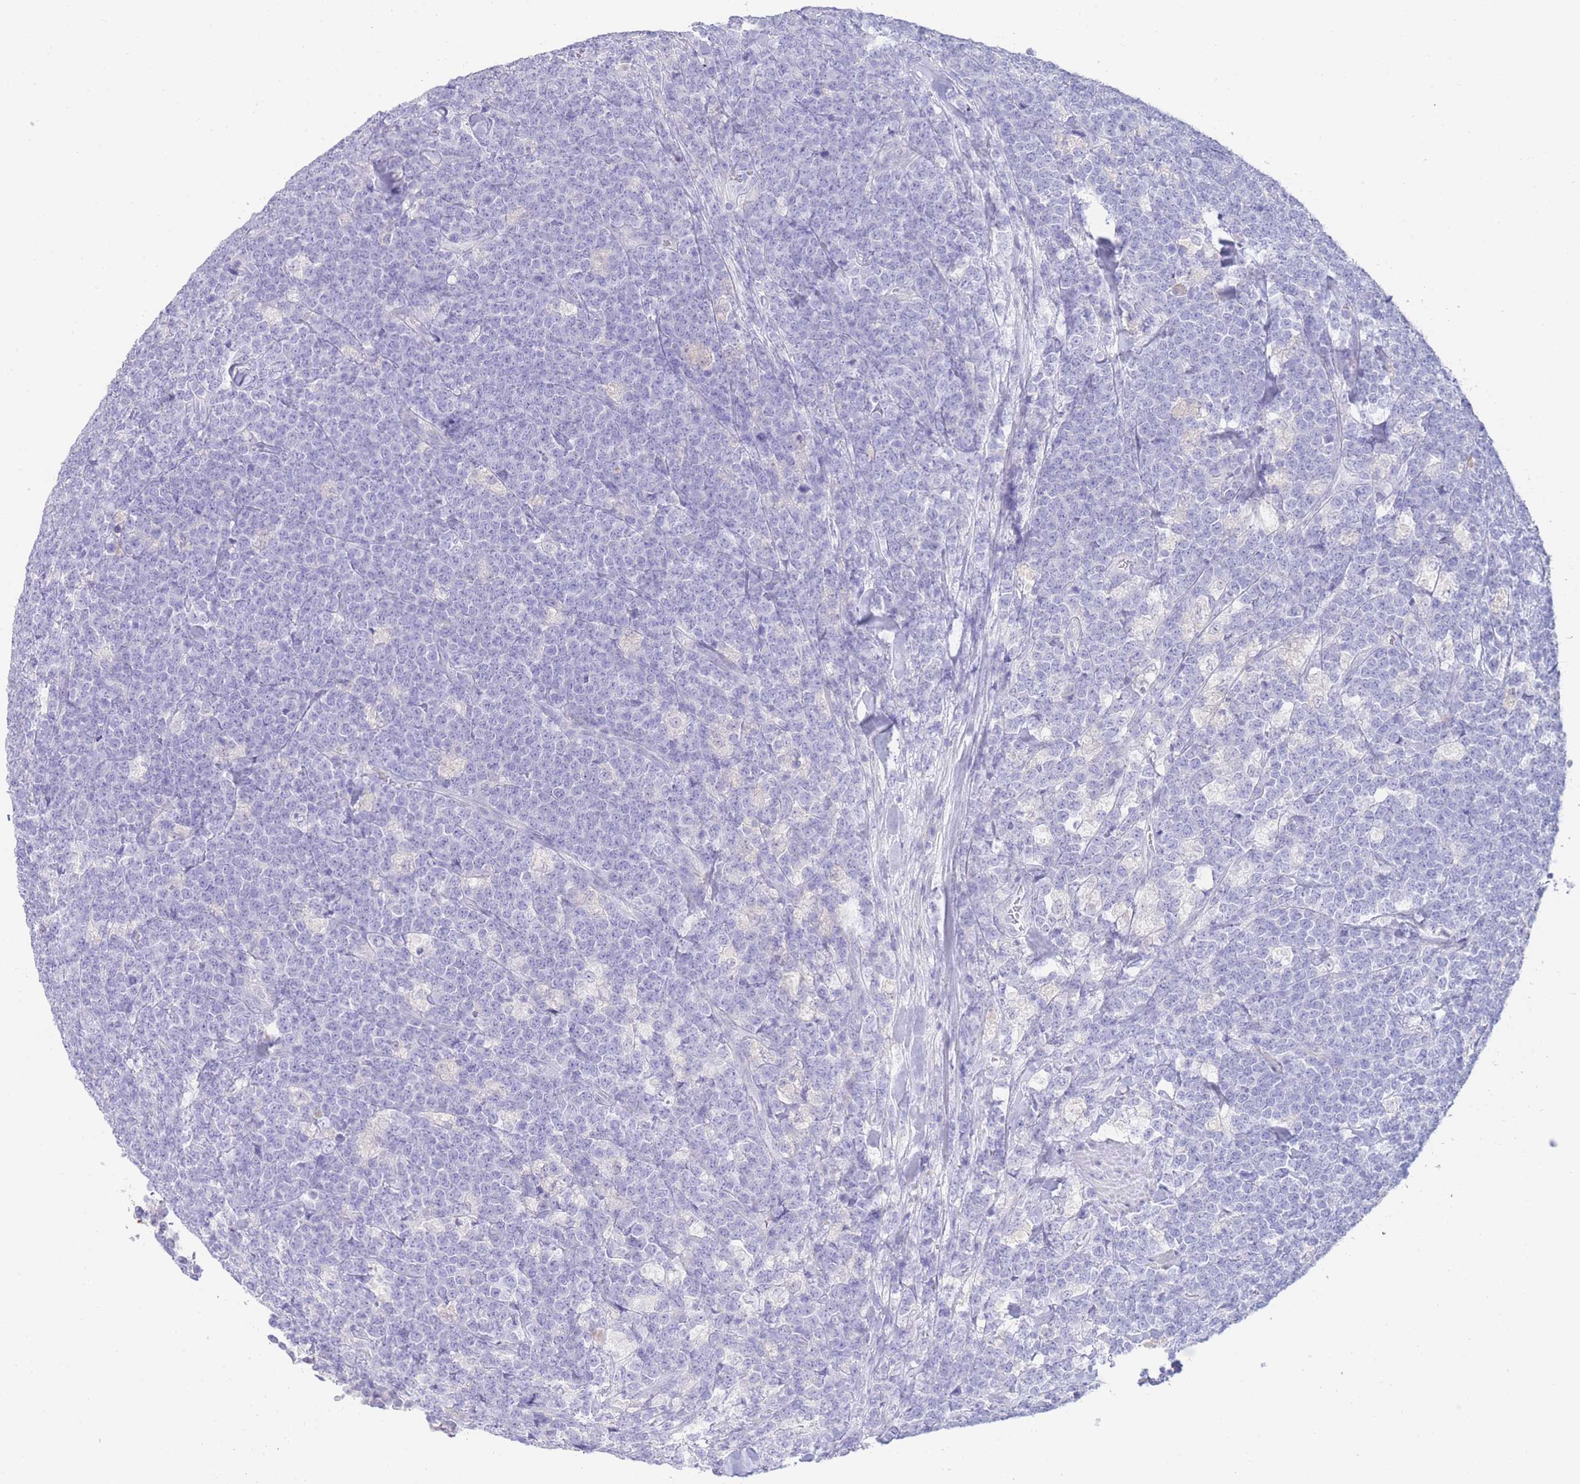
{"staining": {"intensity": "negative", "quantity": "none", "location": "none"}, "tissue": "lymphoma", "cell_type": "Tumor cells", "image_type": "cancer", "snomed": [{"axis": "morphology", "description": "Malignant lymphoma, non-Hodgkin's type, High grade"}, {"axis": "topography", "description": "Small intestine"}, {"axis": "topography", "description": "Colon"}], "caption": "Immunohistochemical staining of human lymphoma exhibits no significant positivity in tumor cells.", "gene": "LRRC37A", "patient": {"sex": "male", "age": 8}}